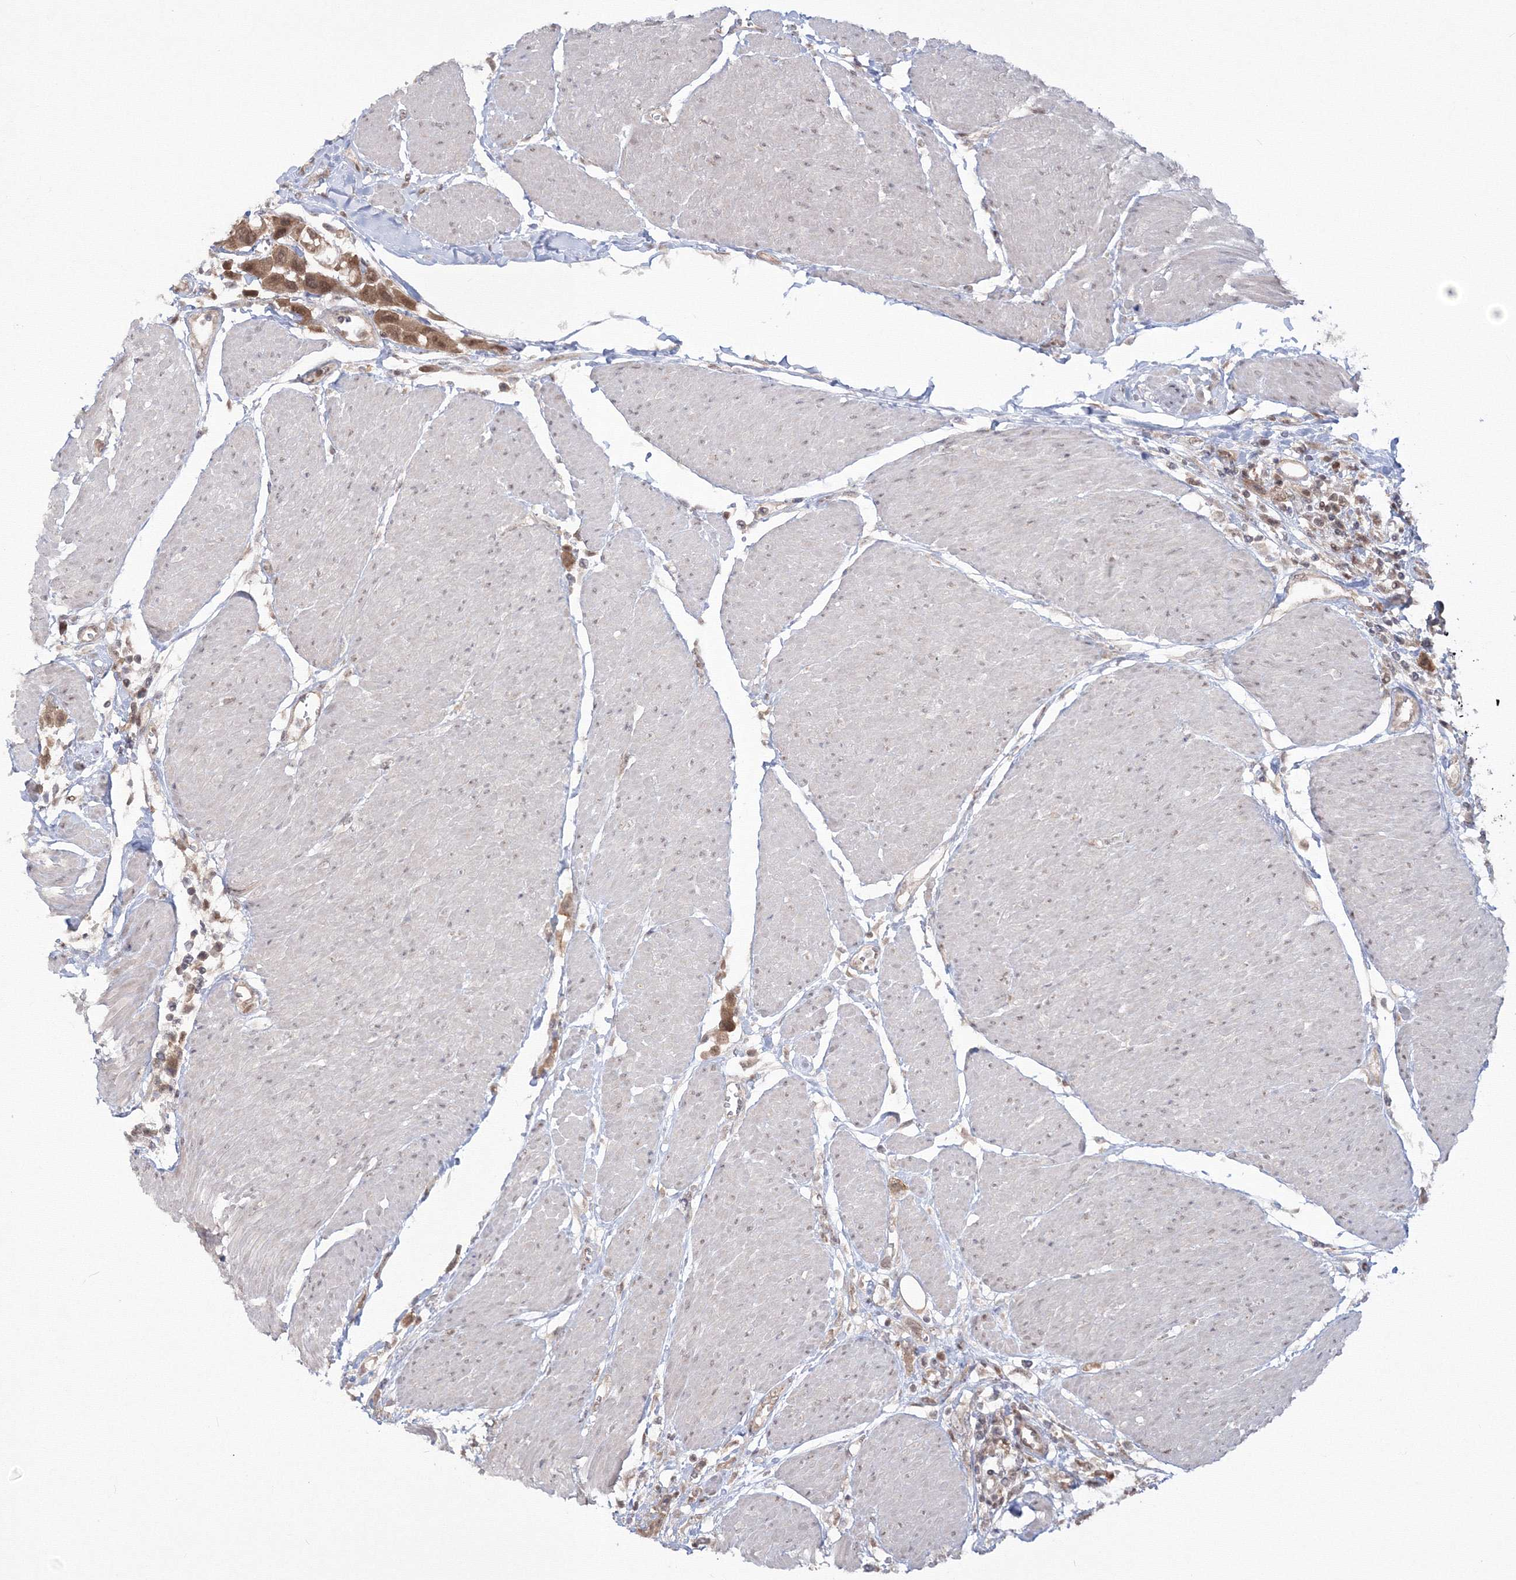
{"staining": {"intensity": "moderate", "quantity": ">75%", "location": "cytoplasmic/membranous,nuclear"}, "tissue": "urothelial cancer", "cell_type": "Tumor cells", "image_type": "cancer", "snomed": [{"axis": "morphology", "description": "Urothelial carcinoma, High grade"}, {"axis": "topography", "description": "Urinary bladder"}], "caption": "Urothelial carcinoma (high-grade) stained with DAB (3,3'-diaminobenzidine) IHC exhibits medium levels of moderate cytoplasmic/membranous and nuclear expression in about >75% of tumor cells. (Brightfield microscopy of DAB IHC at high magnification).", "gene": "ZFAND6", "patient": {"sex": "male", "age": 50}}